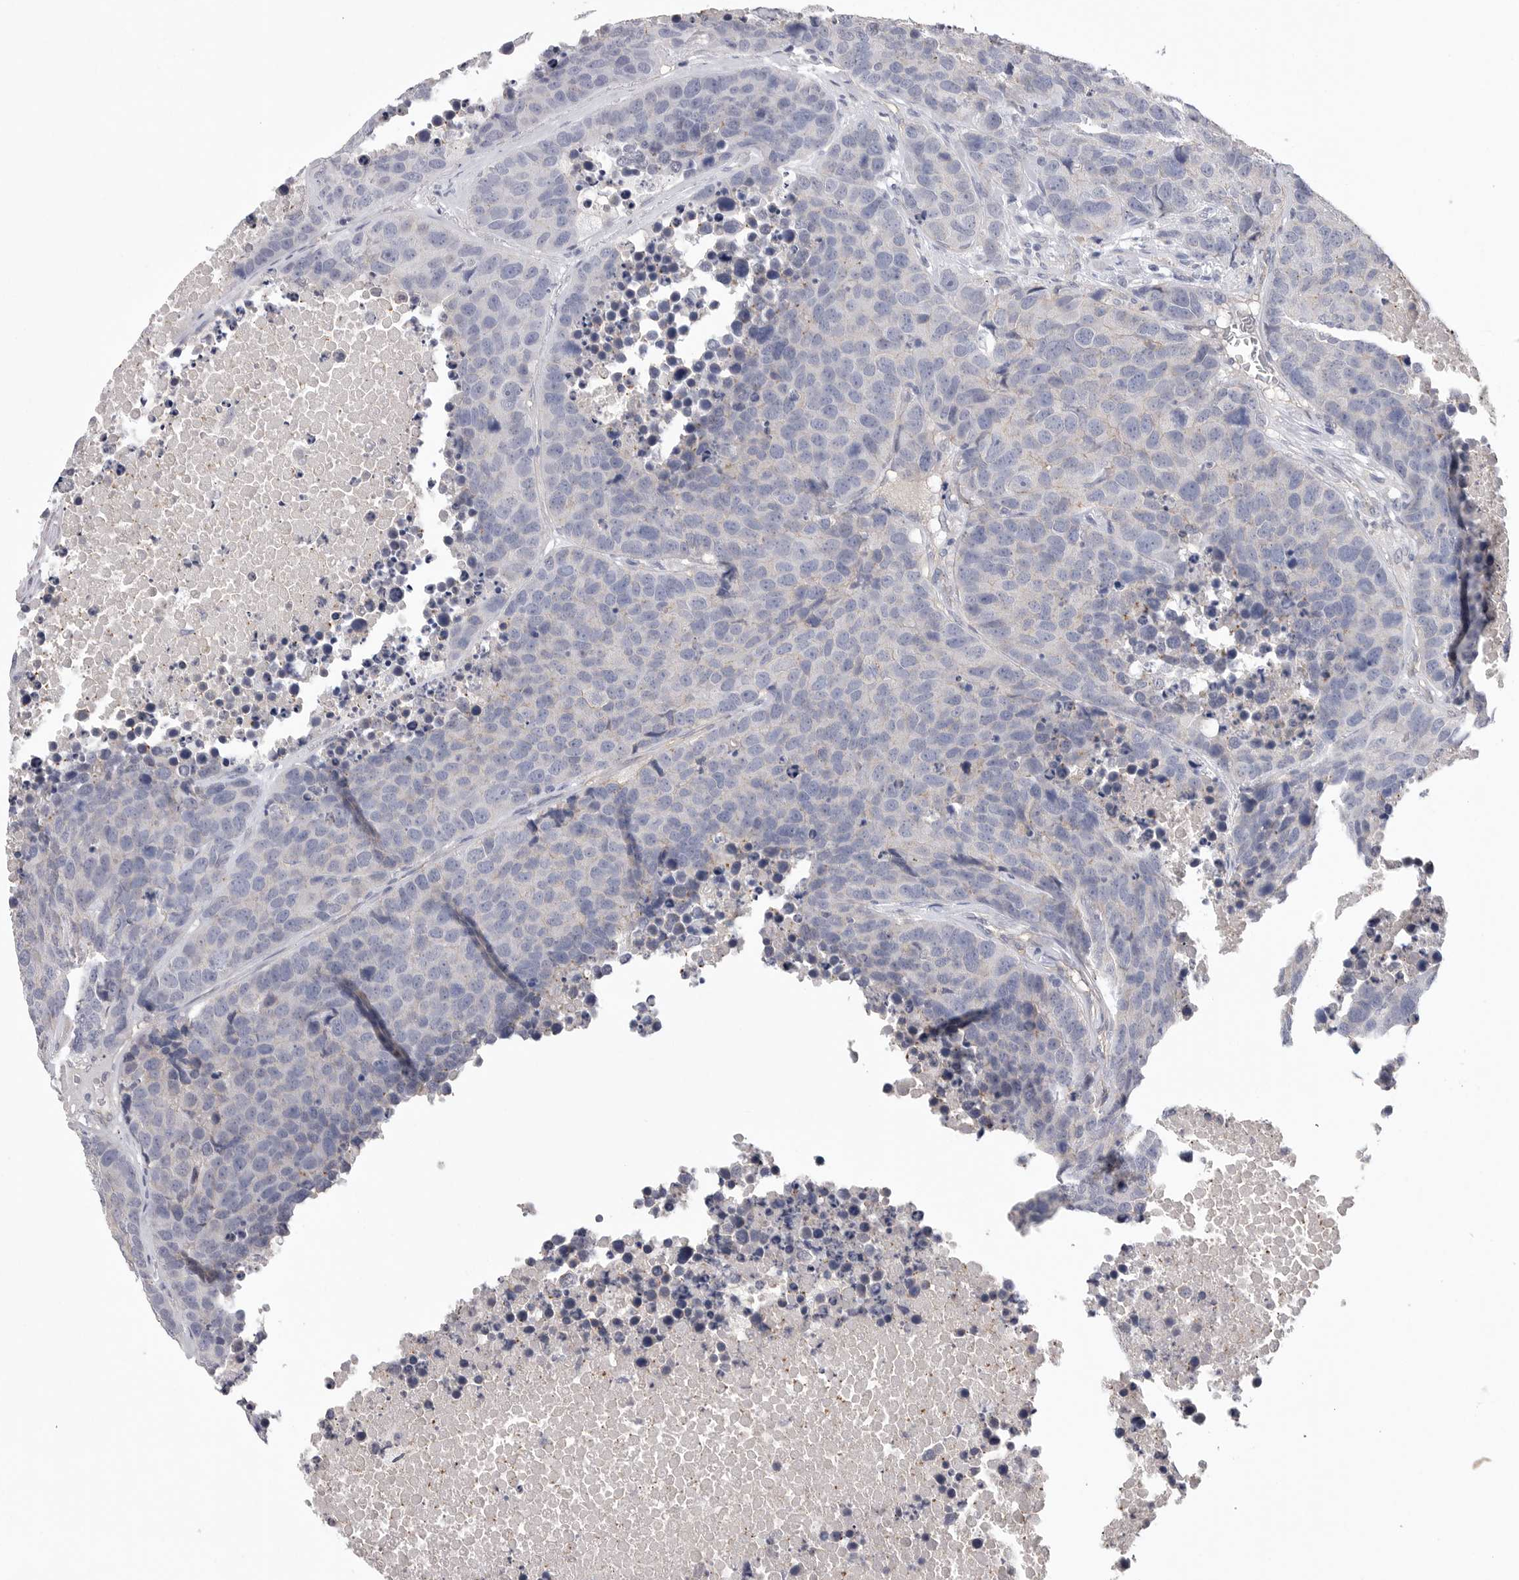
{"staining": {"intensity": "negative", "quantity": "none", "location": "none"}, "tissue": "carcinoid", "cell_type": "Tumor cells", "image_type": "cancer", "snomed": [{"axis": "morphology", "description": "Carcinoid, malignant, NOS"}, {"axis": "topography", "description": "Lung"}], "caption": "Immunohistochemical staining of human carcinoid reveals no significant expression in tumor cells. The staining is performed using DAB (3,3'-diaminobenzidine) brown chromogen with nuclei counter-stained in using hematoxylin.", "gene": "NECTIN2", "patient": {"sex": "male", "age": 60}}